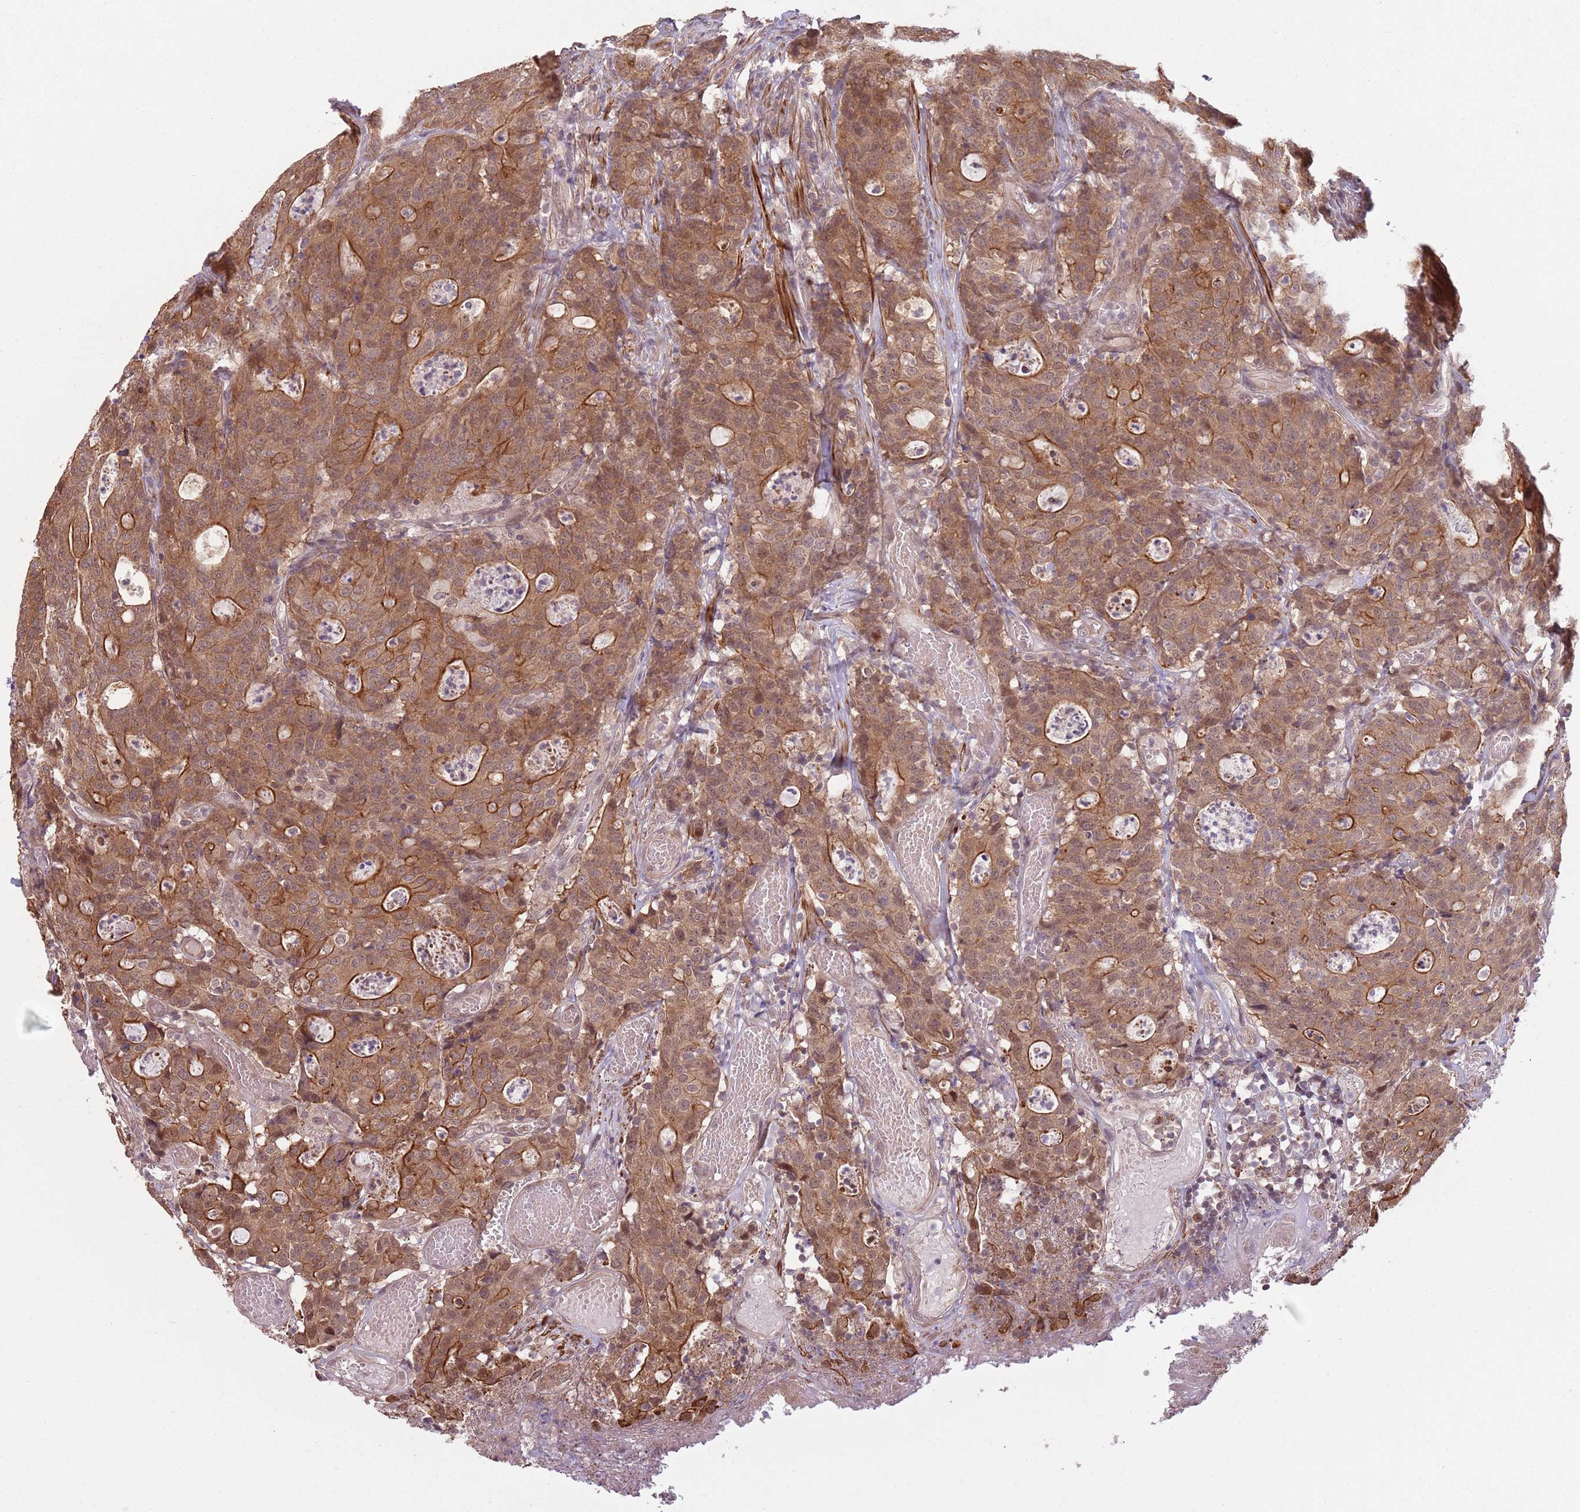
{"staining": {"intensity": "moderate", "quantity": ">75%", "location": "cytoplasmic/membranous"}, "tissue": "colorectal cancer", "cell_type": "Tumor cells", "image_type": "cancer", "snomed": [{"axis": "morphology", "description": "Adenocarcinoma, NOS"}, {"axis": "topography", "description": "Colon"}], "caption": "Adenocarcinoma (colorectal) stained with DAB IHC displays medium levels of moderate cytoplasmic/membranous positivity in approximately >75% of tumor cells.", "gene": "CCDC154", "patient": {"sex": "male", "age": 83}}